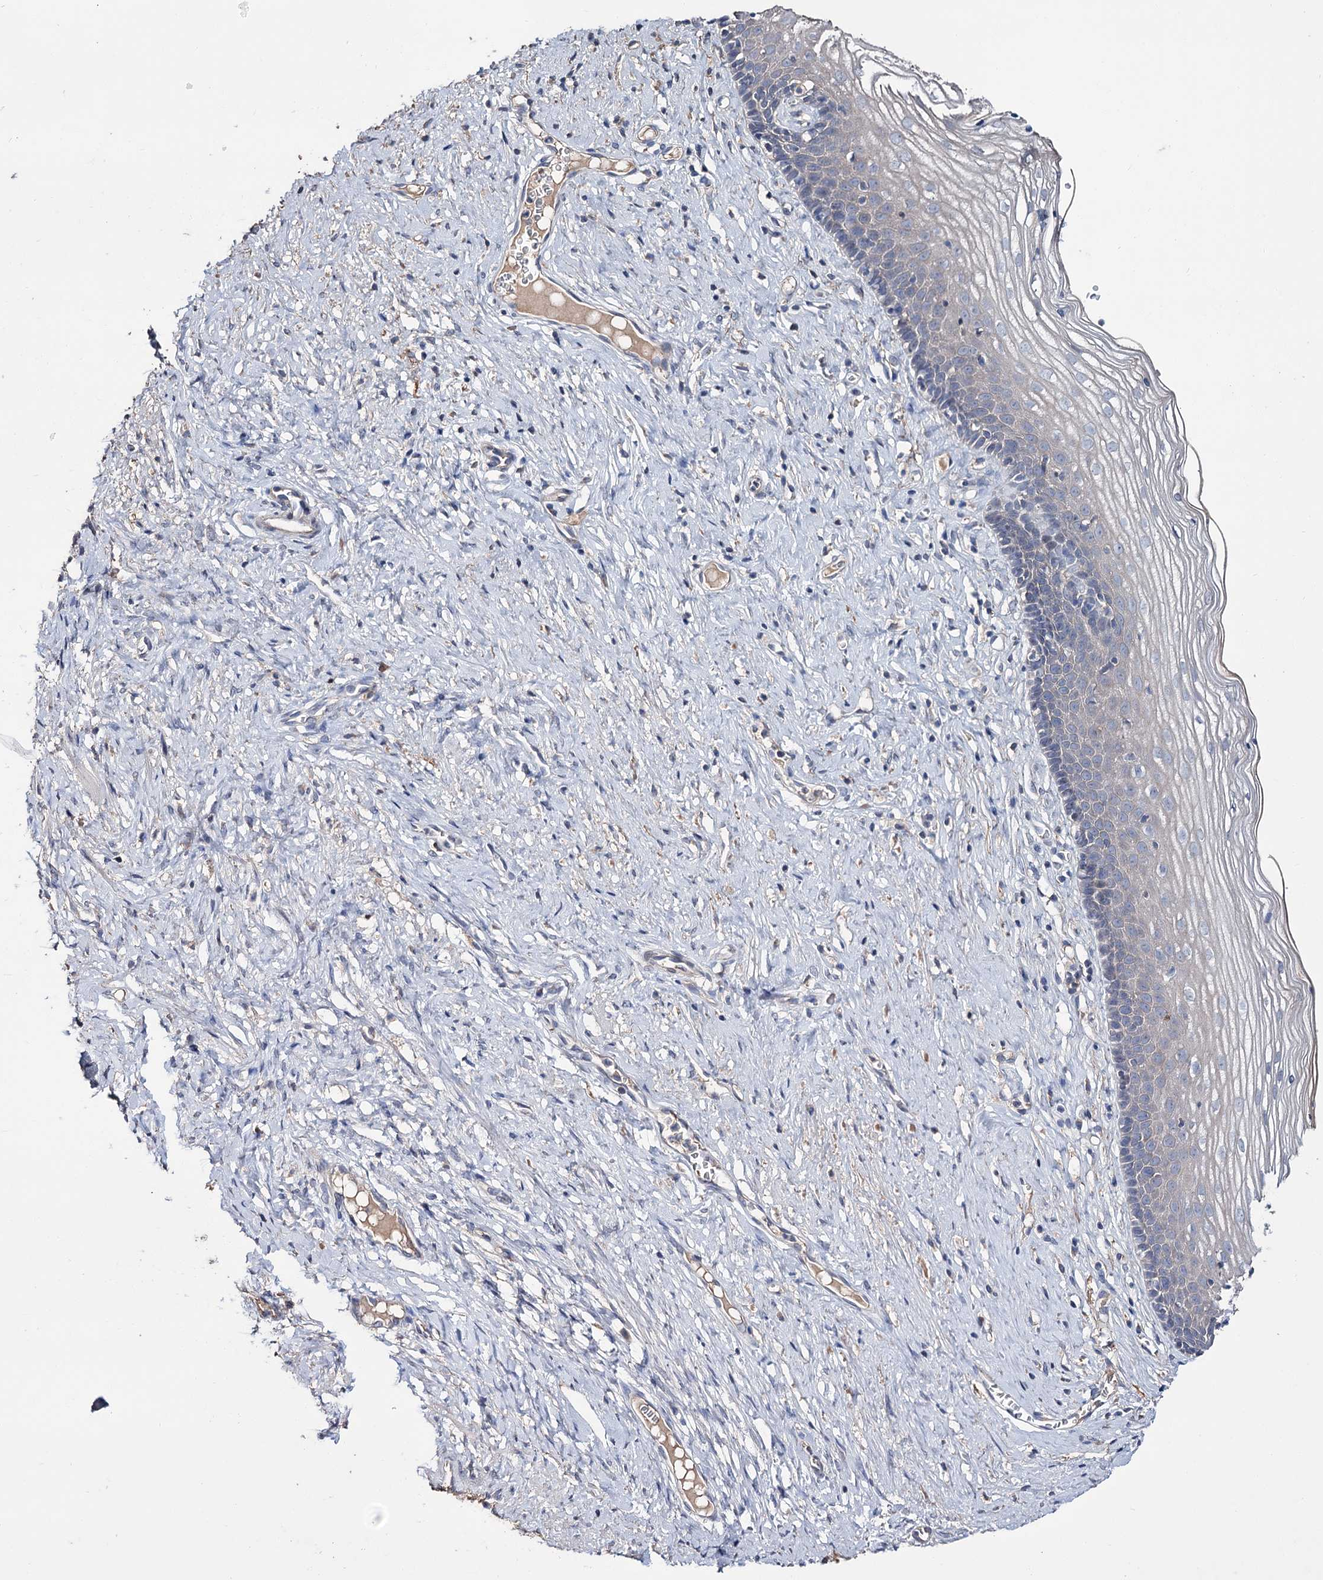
{"staining": {"intensity": "negative", "quantity": "none", "location": "none"}, "tissue": "cervix", "cell_type": "Glandular cells", "image_type": "normal", "snomed": [{"axis": "morphology", "description": "Normal tissue, NOS"}, {"axis": "topography", "description": "Cervix"}], "caption": "IHC photomicrograph of benign human cervix stained for a protein (brown), which shows no staining in glandular cells.", "gene": "EPB41L5", "patient": {"sex": "female", "age": 42}}